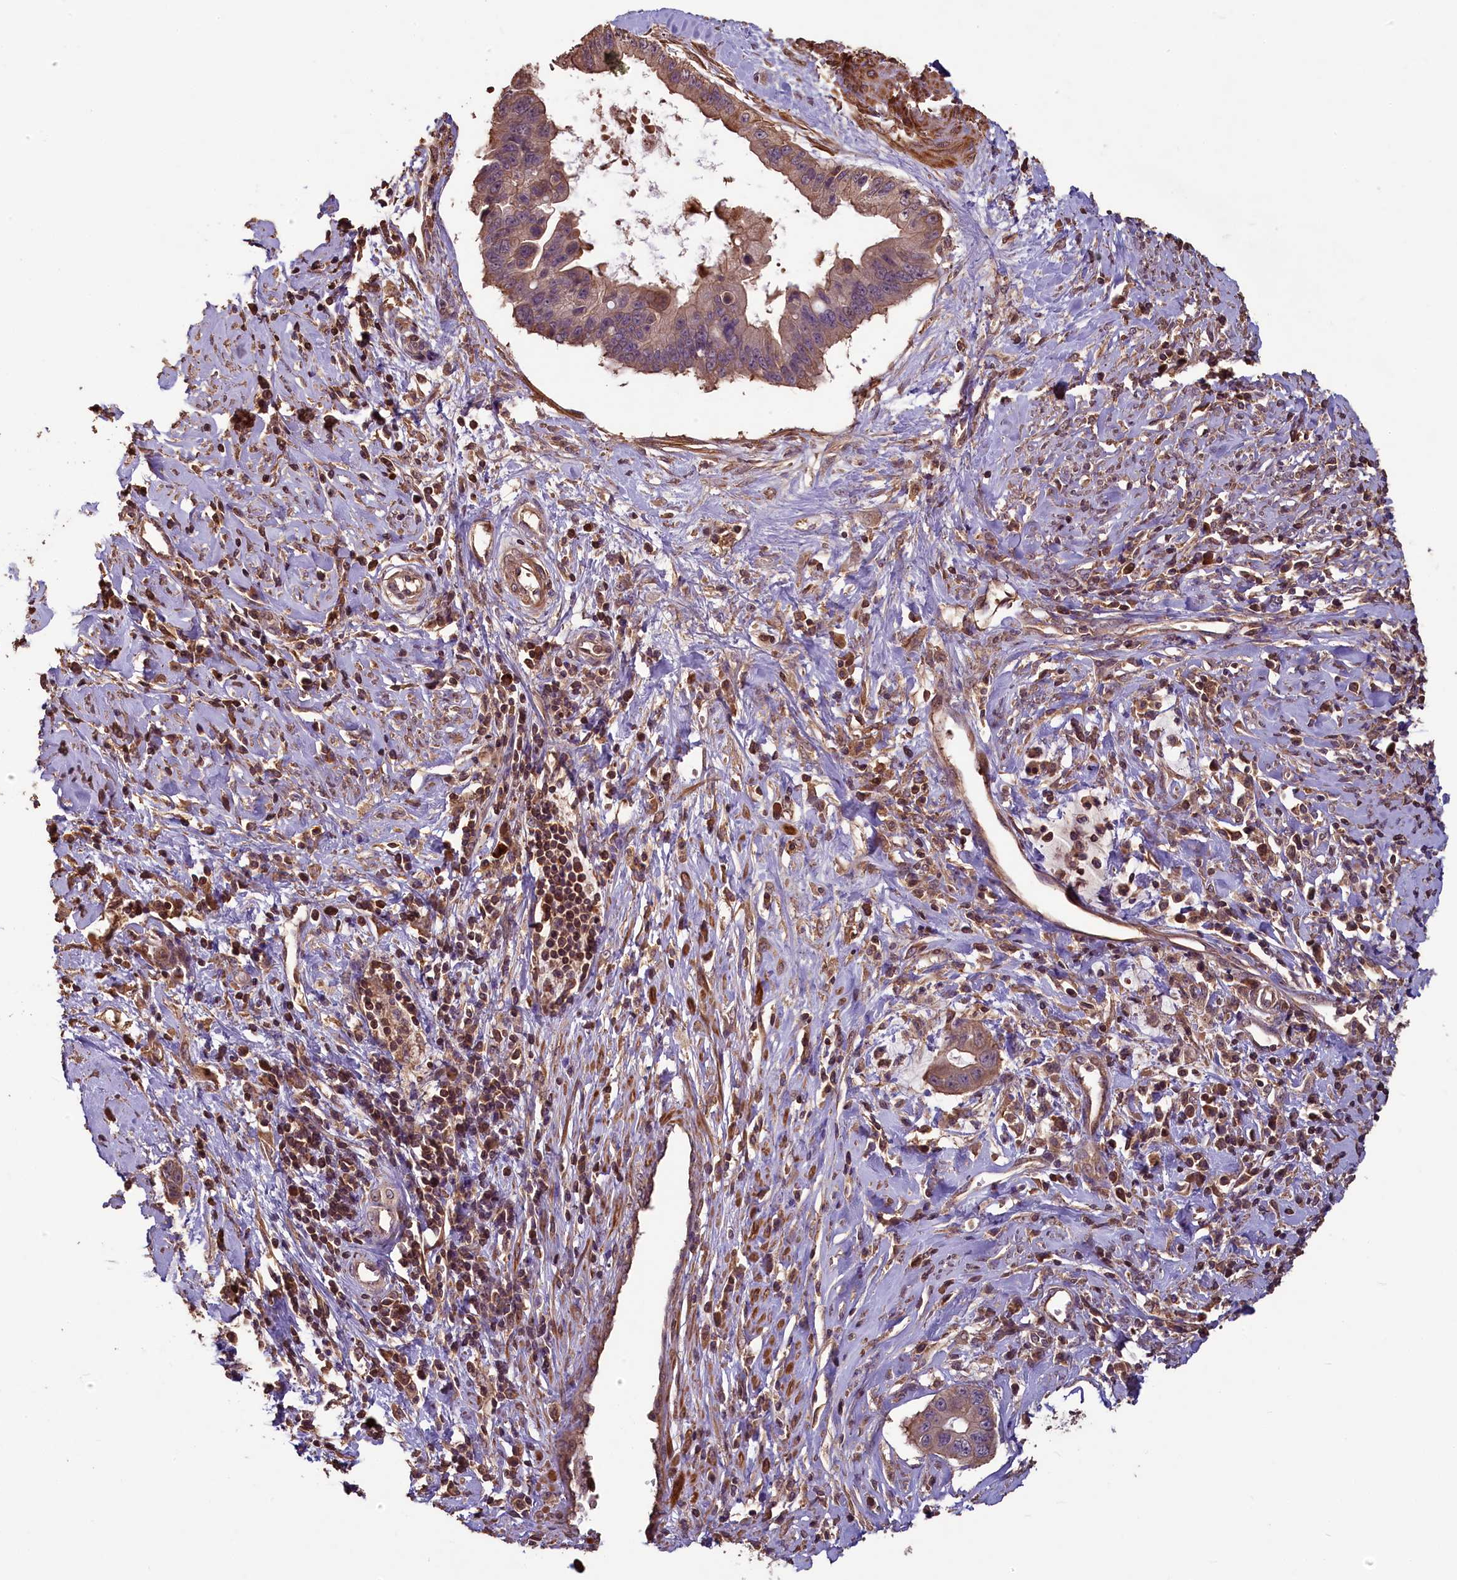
{"staining": {"intensity": "moderate", "quantity": ">75%", "location": "cytoplasmic/membranous"}, "tissue": "cervical cancer", "cell_type": "Tumor cells", "image_type": "cancer", "snomed": [{"axis": "morphology", "description": "Adenocarcinoma, NOS"}, {"axis": "topography", "description": "Cervix"}], "caption": "A brown stain labels moderate cytoplasmic/membranous expression of a protein in cervical adenocarcinoma tumor cells.", "gene": "NUDT6", "patient": {"sex": "female", "age": 44}}